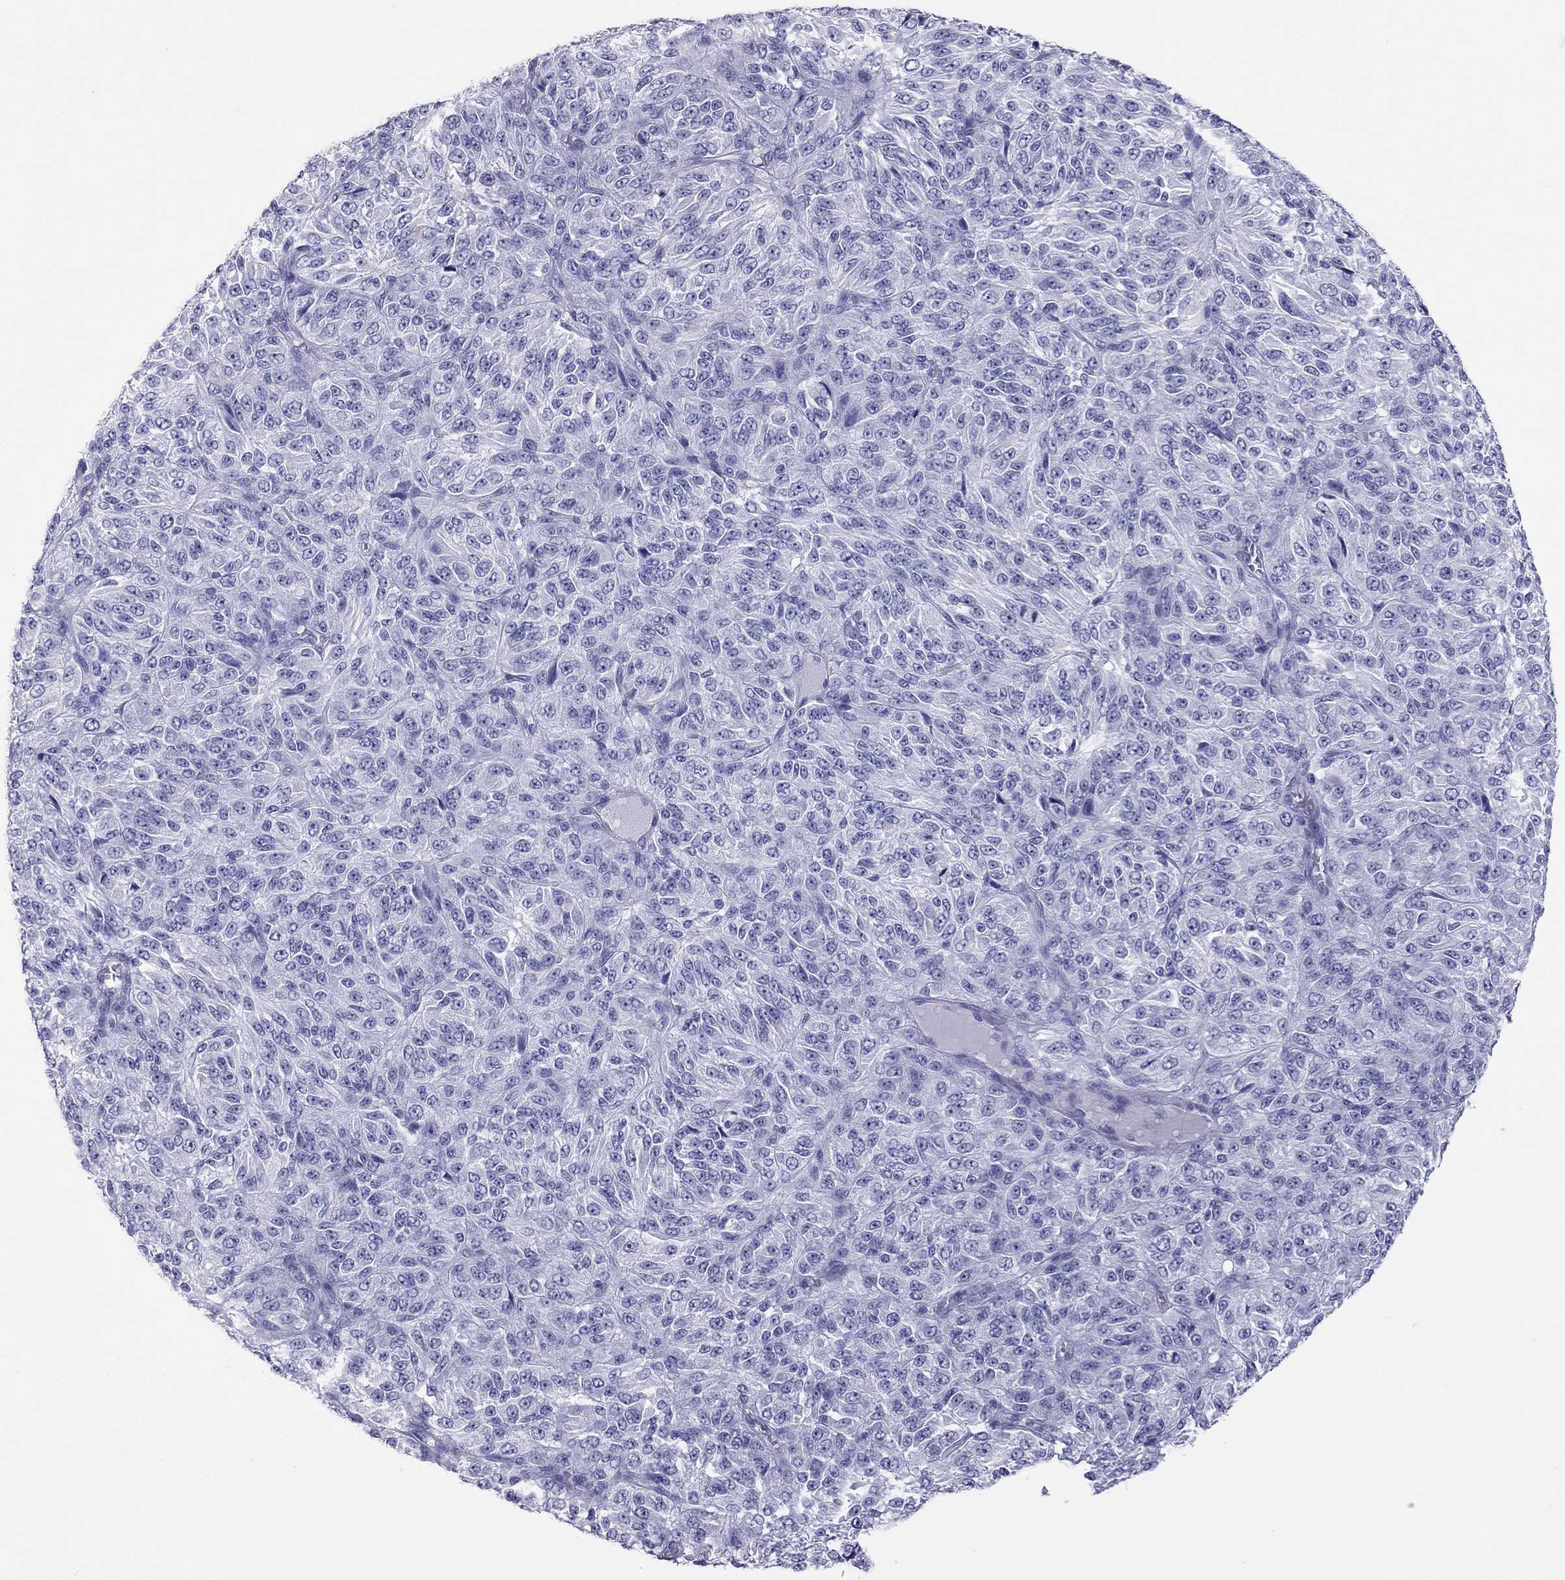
{"staining": {"intensity": "negative", "quantity": "none", "location": "none"}, "tissue": "melanoma", "cell_type": "Tumor cells", "image_type": "cancer", "snomed": [{"axis": "morphology", "description": "Malignant melanoma, Metastatic site"}, {"axis": "topography", "description": "Brain"}], "caption": "This is an immunohistochemistry photomicrograph of human malignant melanoma (metastatic site). There is no positivity in tumor cells.", "gene": "STAG3", "patient": {"sex": "female", "age": 56}}